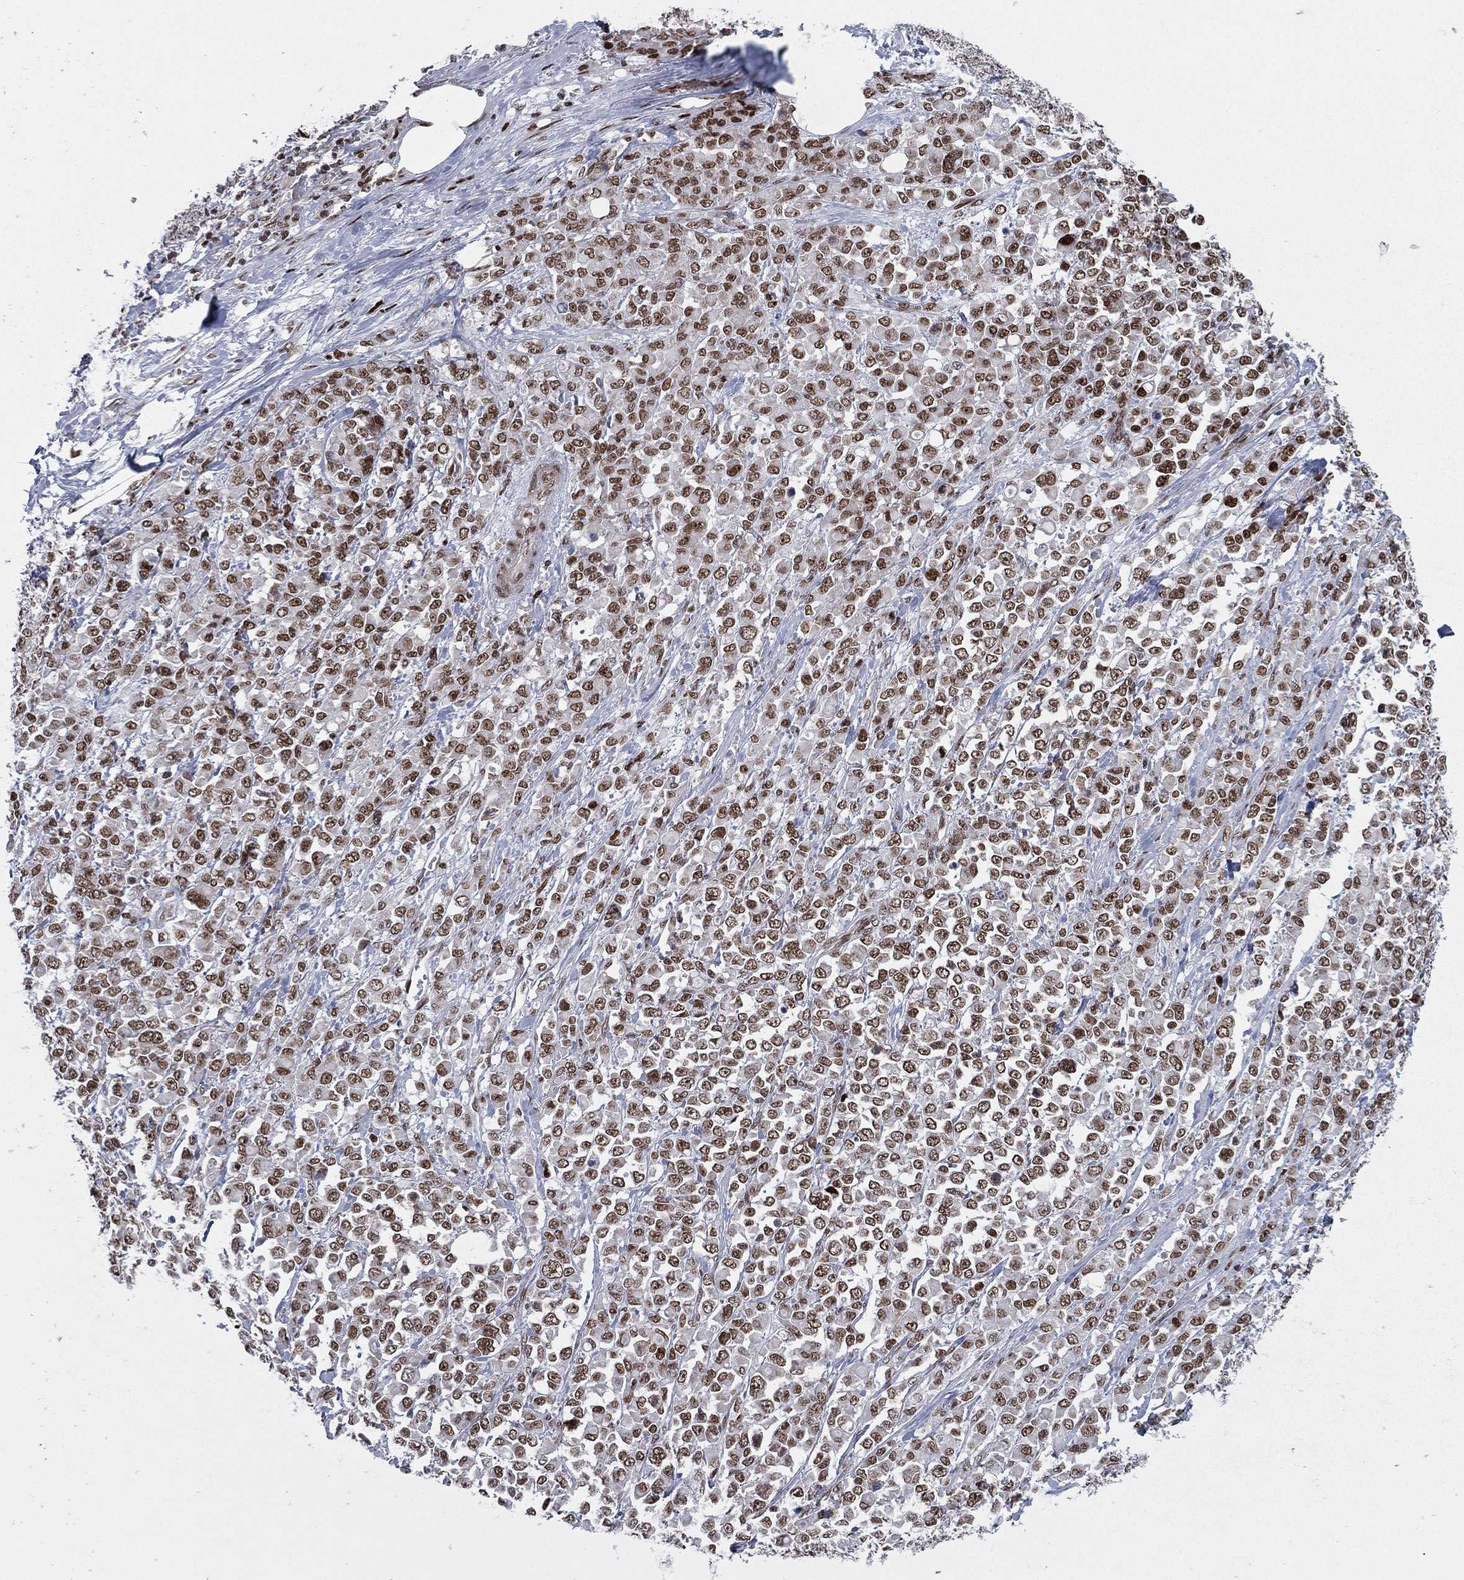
{"staining": {"intensity": "moderate", "quantity": ">75%", "location": "nuclear"}, "tissue": "stomach cancer", "cell_type": "Tumor cells", "image_type": "cancer", "snomed": [{"axis": "morphology", "description": "Adenocarcinoma, NOS"}, {"axis": "topography", "description": "Stomach"}], "caption": "Immunohistochemical staining of human stomach cancer exhibits moderate nuclear protein expression in approximately >75% of tumor cells.", "gene": "RTF1", "patient": {"sex": "female", "age": 76}}